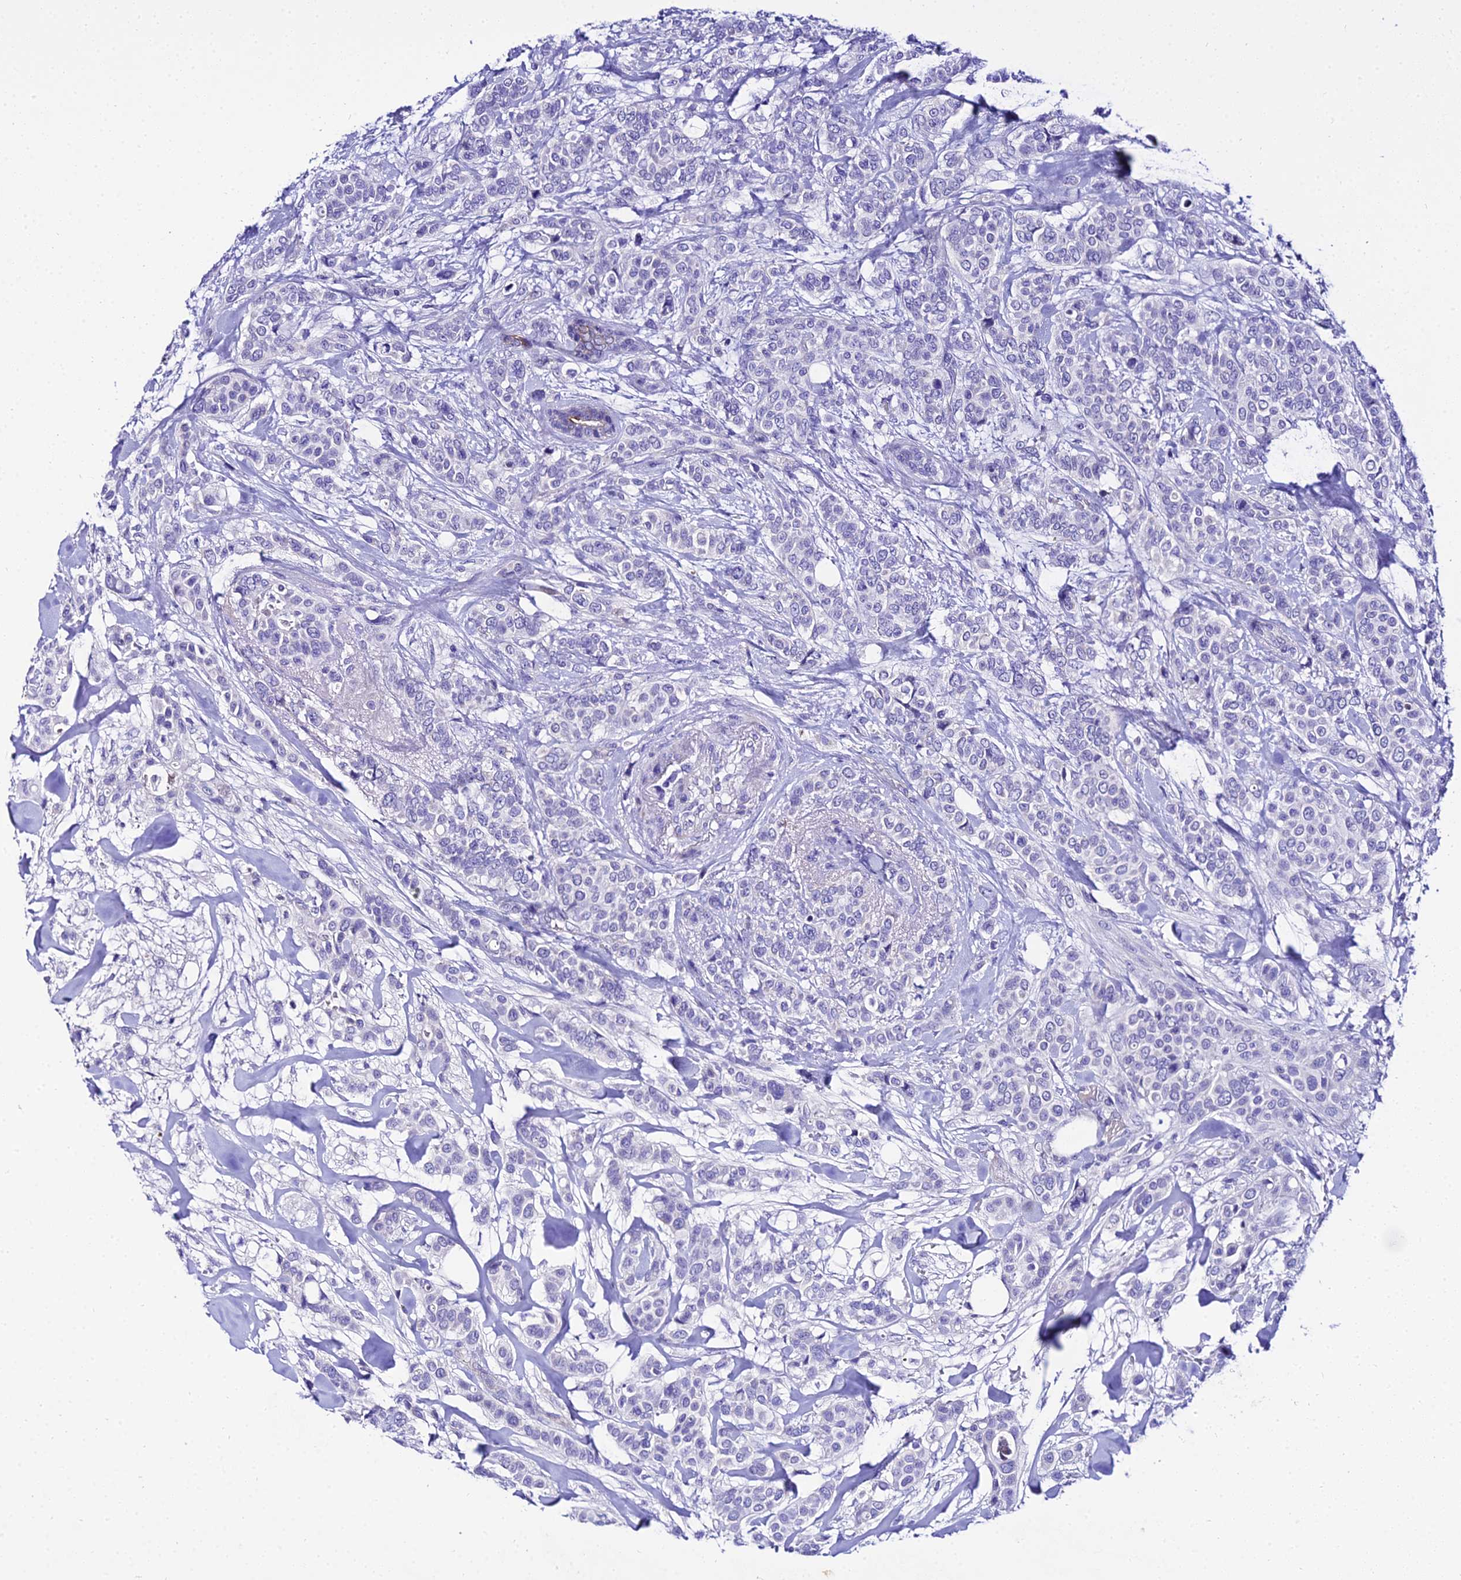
{"staining": {"intensity": "negative", "quantity": "none", "location": "none"}, "tissue": "breast cancer", "cell_type": "Tumor cells", "image_type": "cancer", "snomed": [{"axis": "morphology", "description": "Lobular carcinoma"}, {"axis": "topography", "description": "Breast"}], "caption": "Human lobular carcinoma (breast) stained for a protein using IHC displays no staining in tumor cells.", "gene": "DEFB106A", "patient": {"sex": "female", "age": 51}}